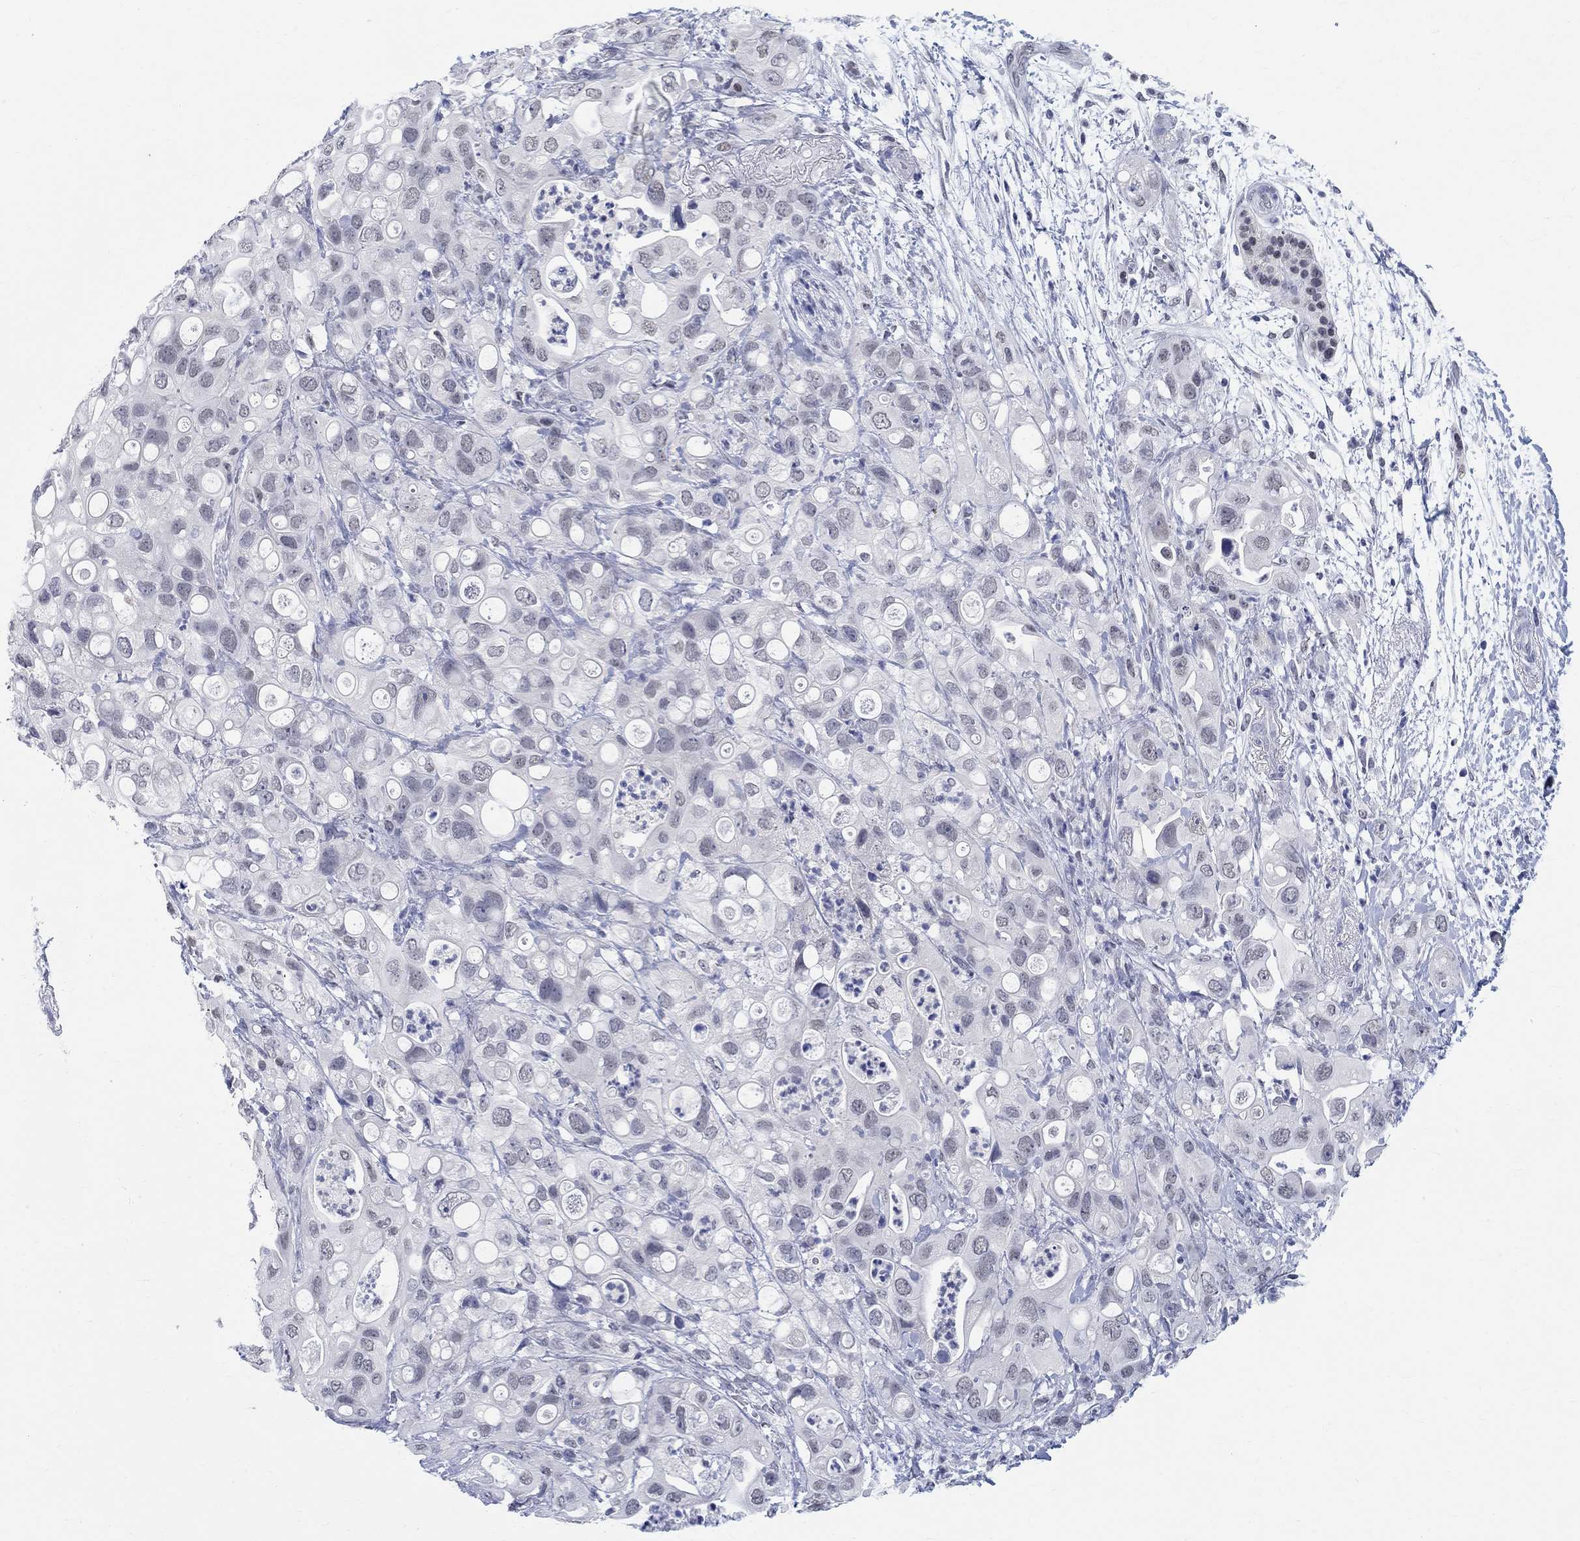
{"staining": {"intensity": "negative", "quantity": "none", "location": "none"}, "tissue": "pancreatic cancer", "cell_type": "Tumor cells", "image_type": "cancer", "snomed": [{"axis": "morphology", "description": "Adenocarcinoma, NOS"}, {"axis": "topography", "description": "Pancreas"}], "caption": "There is no significant staining in tumor cells of adenocarcinoma (pancreatic).", "gene": "ANKS1B", "patient": {"sex": "female", "age": 72}}